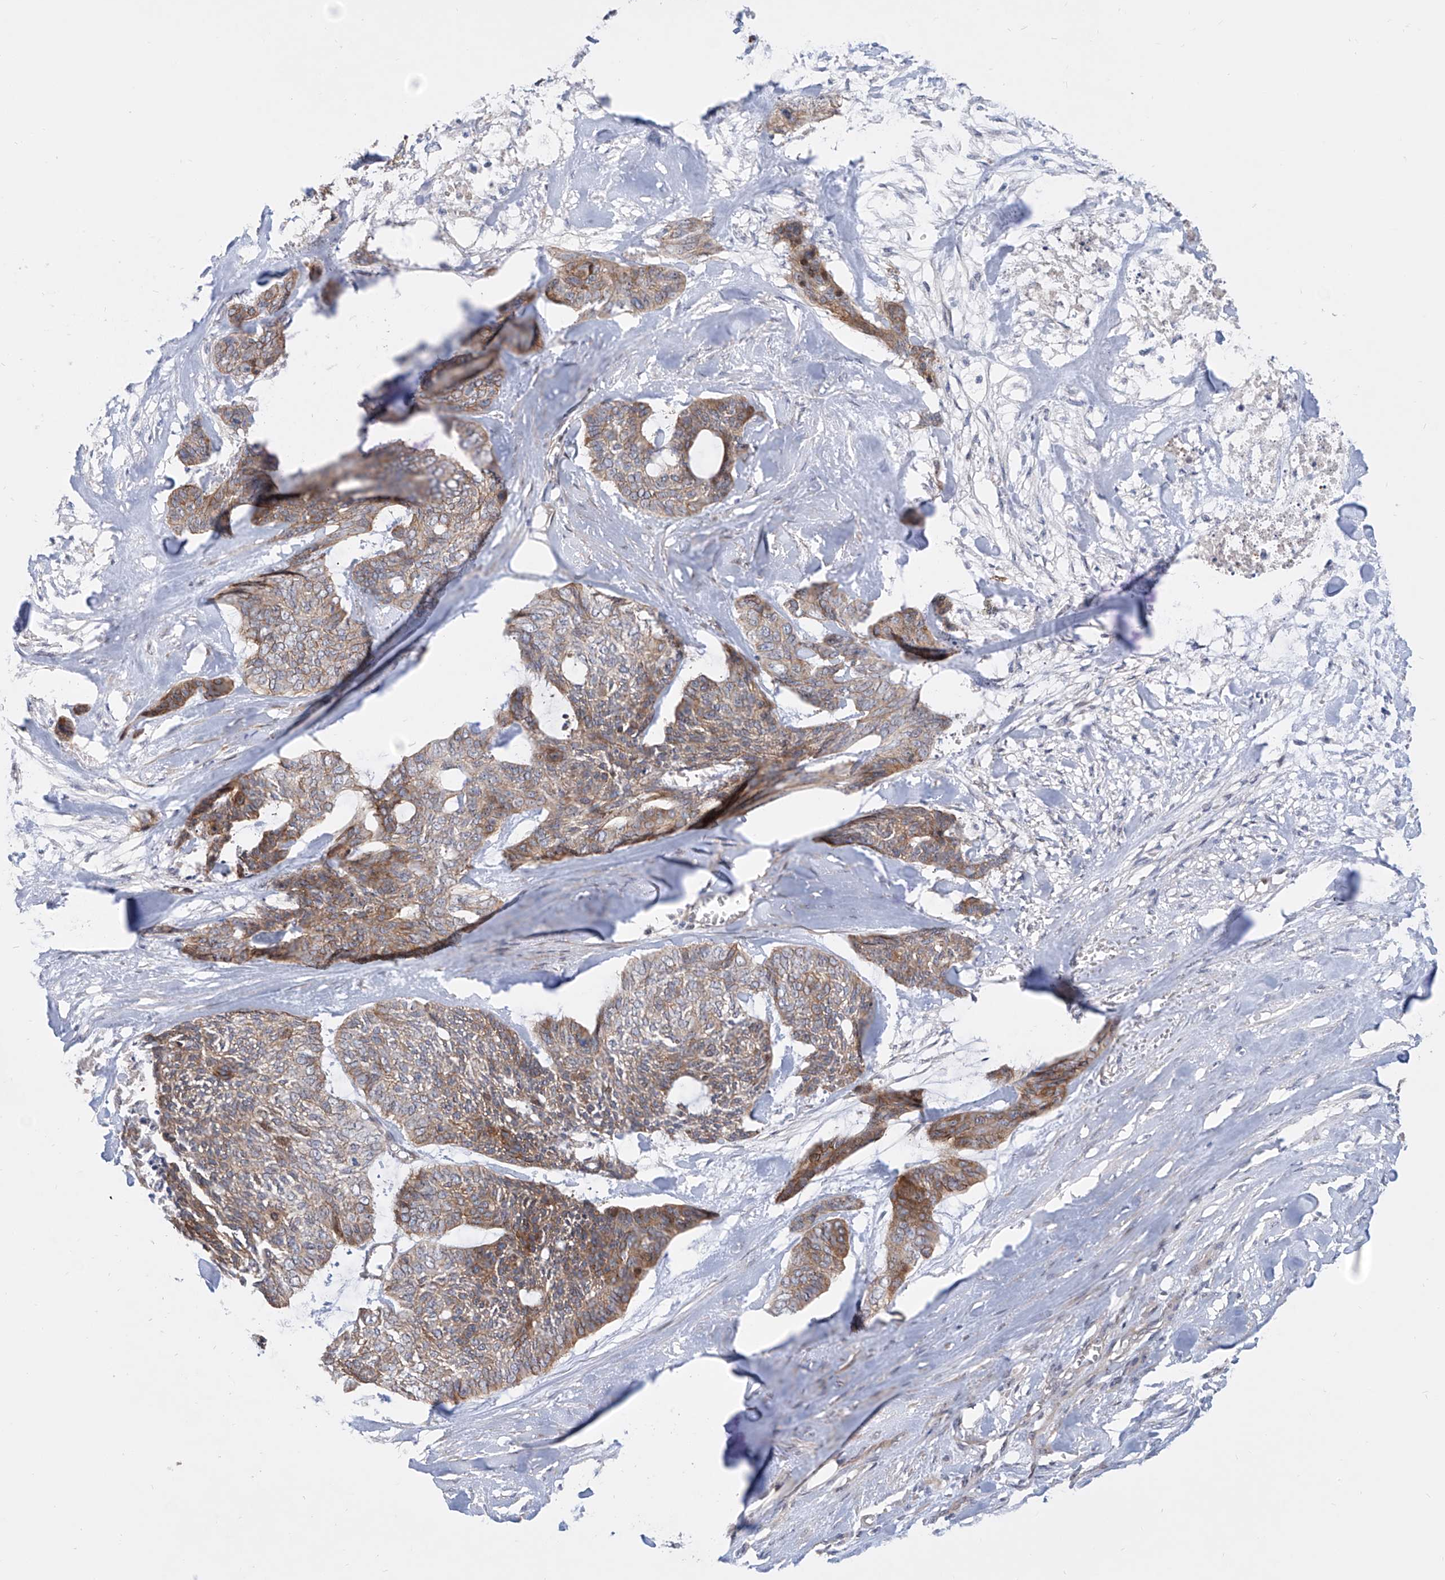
{"staining": {"intensity": "moderate", "quantity": ">75%", "location": "cytoplasmic/membranous"}, "tissue": "skin cancer", "cell_type": "Tumor cells", "image_type": "cancer", "snomed": [{"axis": "morphology", "description": "Basal cell carcinoma"}, {"axis": "topography", "description": "Skin"}], "caption": "This micrograph exhibits IHC staining of human skin basal cell carcinoma, with medium moderate cytoplasmic/membranous expression in about >75% of tumor cells.", "gene": "LRRC1", "patient": {"sex": "female", "age": 64}}